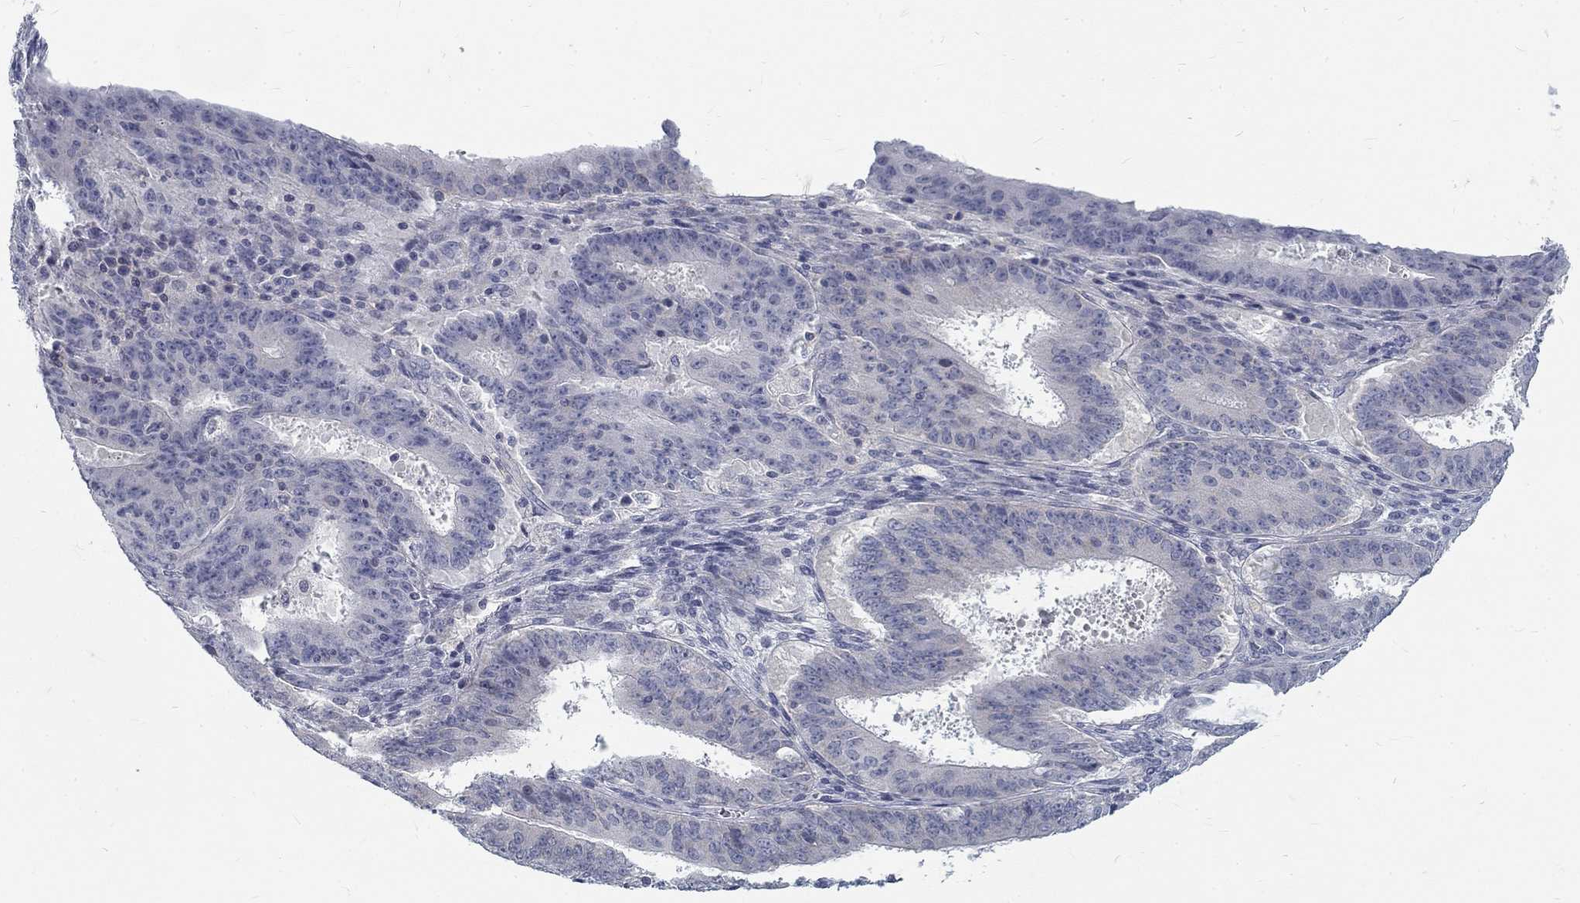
{"staining": {"intensity": "negative", "quantity": "none", "location": "none"}, "tissue": "ovarian cancer", "cell_type": "Tumor cells", "image_type": "cancer", "snomed": [{"axis": "morphology", "description": "Carcinoma, endometroid"}, {"axis": "topography", "description": "Ovary"}], "caption": "Tumor cells are negative for protein expression in human ovarian cancer (endometroid carcinoma). The staining was performed using DAB to visualize the protein expression in brown, while the nuclei were stained in blue with hematoxylin (Magnification: 20x).", "gene": "ATP1A3", "patient": {"sex": "female", "age": 42}}